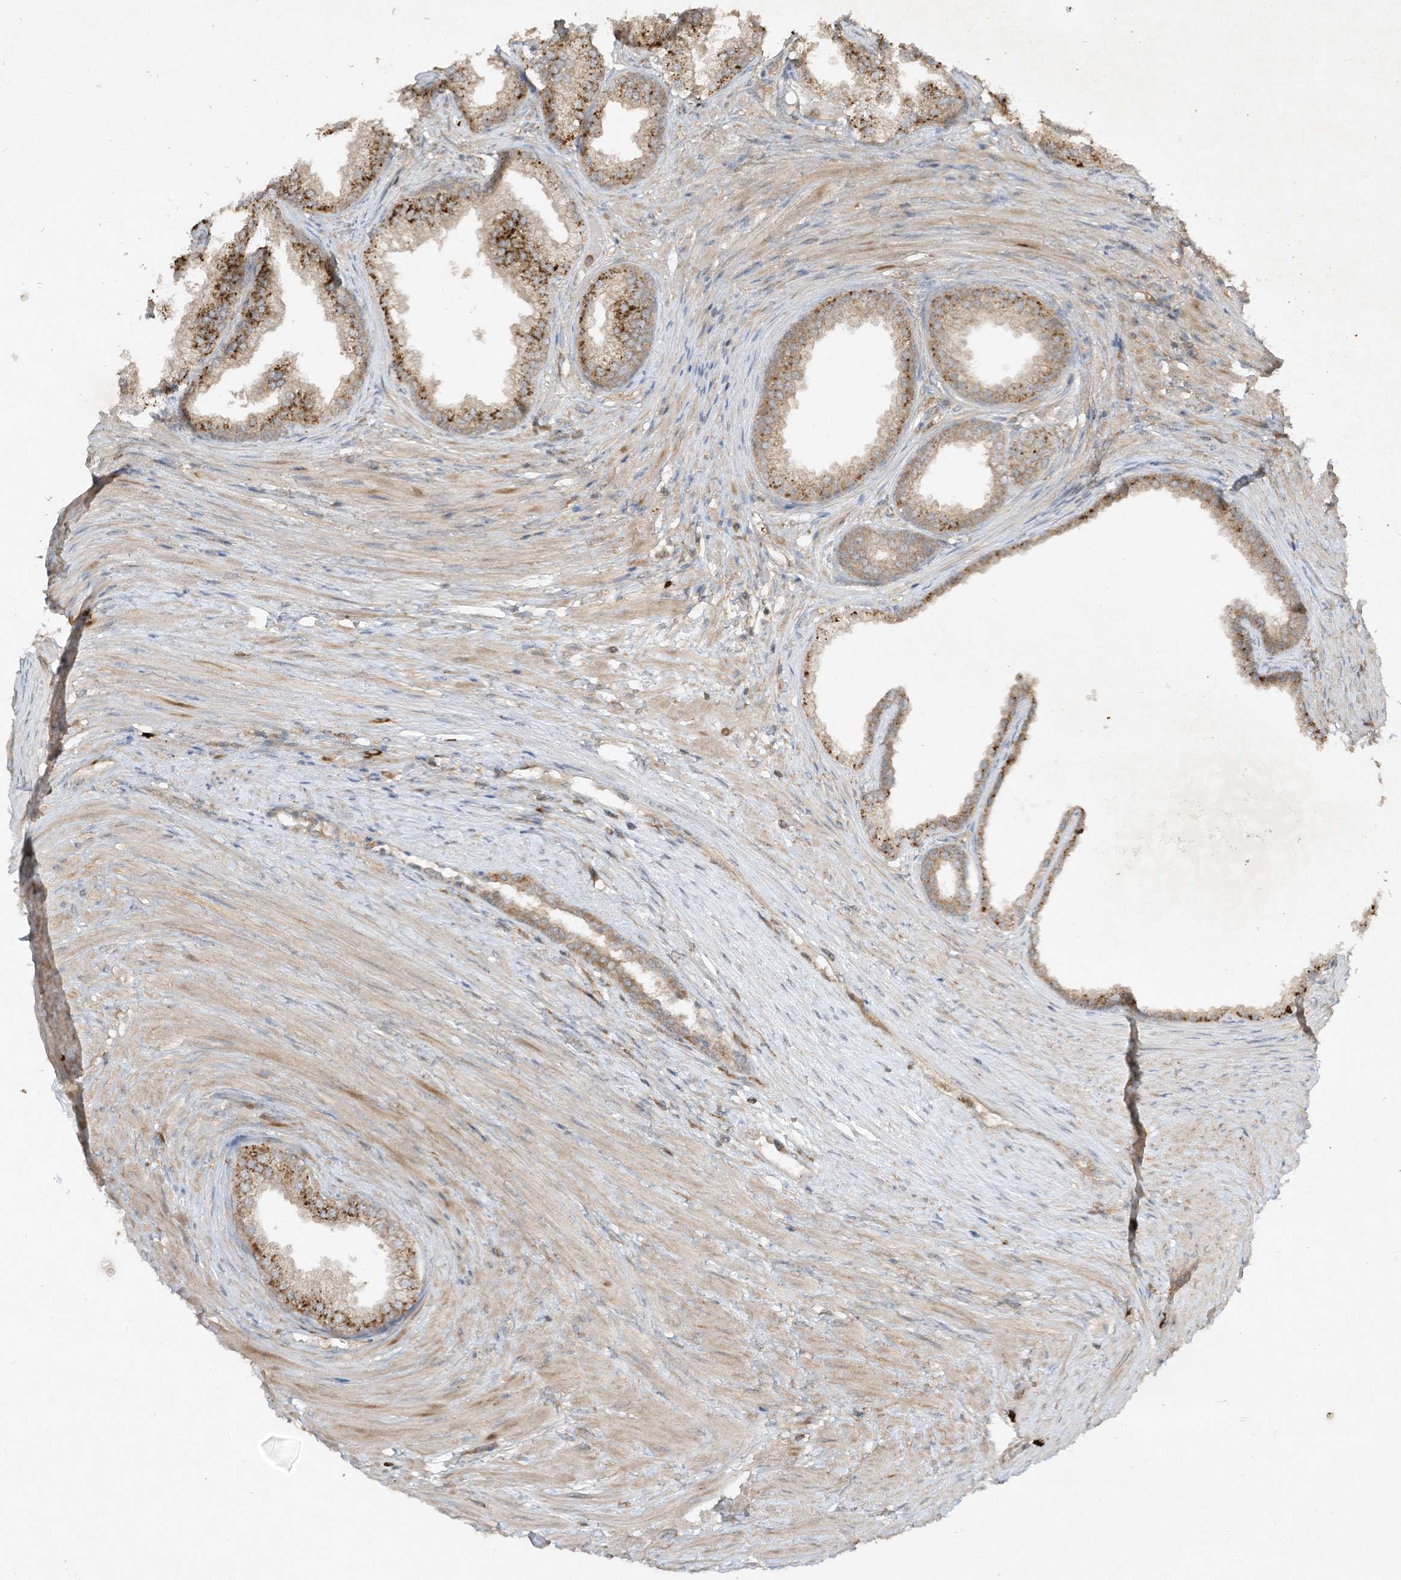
{"staining": {"intensity": "strong", "quantity": "25%-75%", "location": "cytoplasmic/membranous"}, "tissue": "prostate", "cell_type": "Glandular cells", "image_type": "normal", "snomed": [{"axis": "morphology", "description": "Normal tissue, NOS"}, {"axis": "topography", "description": "Prostate"}], "caption": "Prostate stained with DAB (3,3'-diaminobenzidine) immunohistochemistry reveals high levels of strong cytoplasmic/membranous staining in approximately 25%-75% of glandular cells. (brown staining indicates protein expression, while blue staining denotes nuclei).", "gene": "LDAH", "patient": {"sex": "male", "age": 76}}